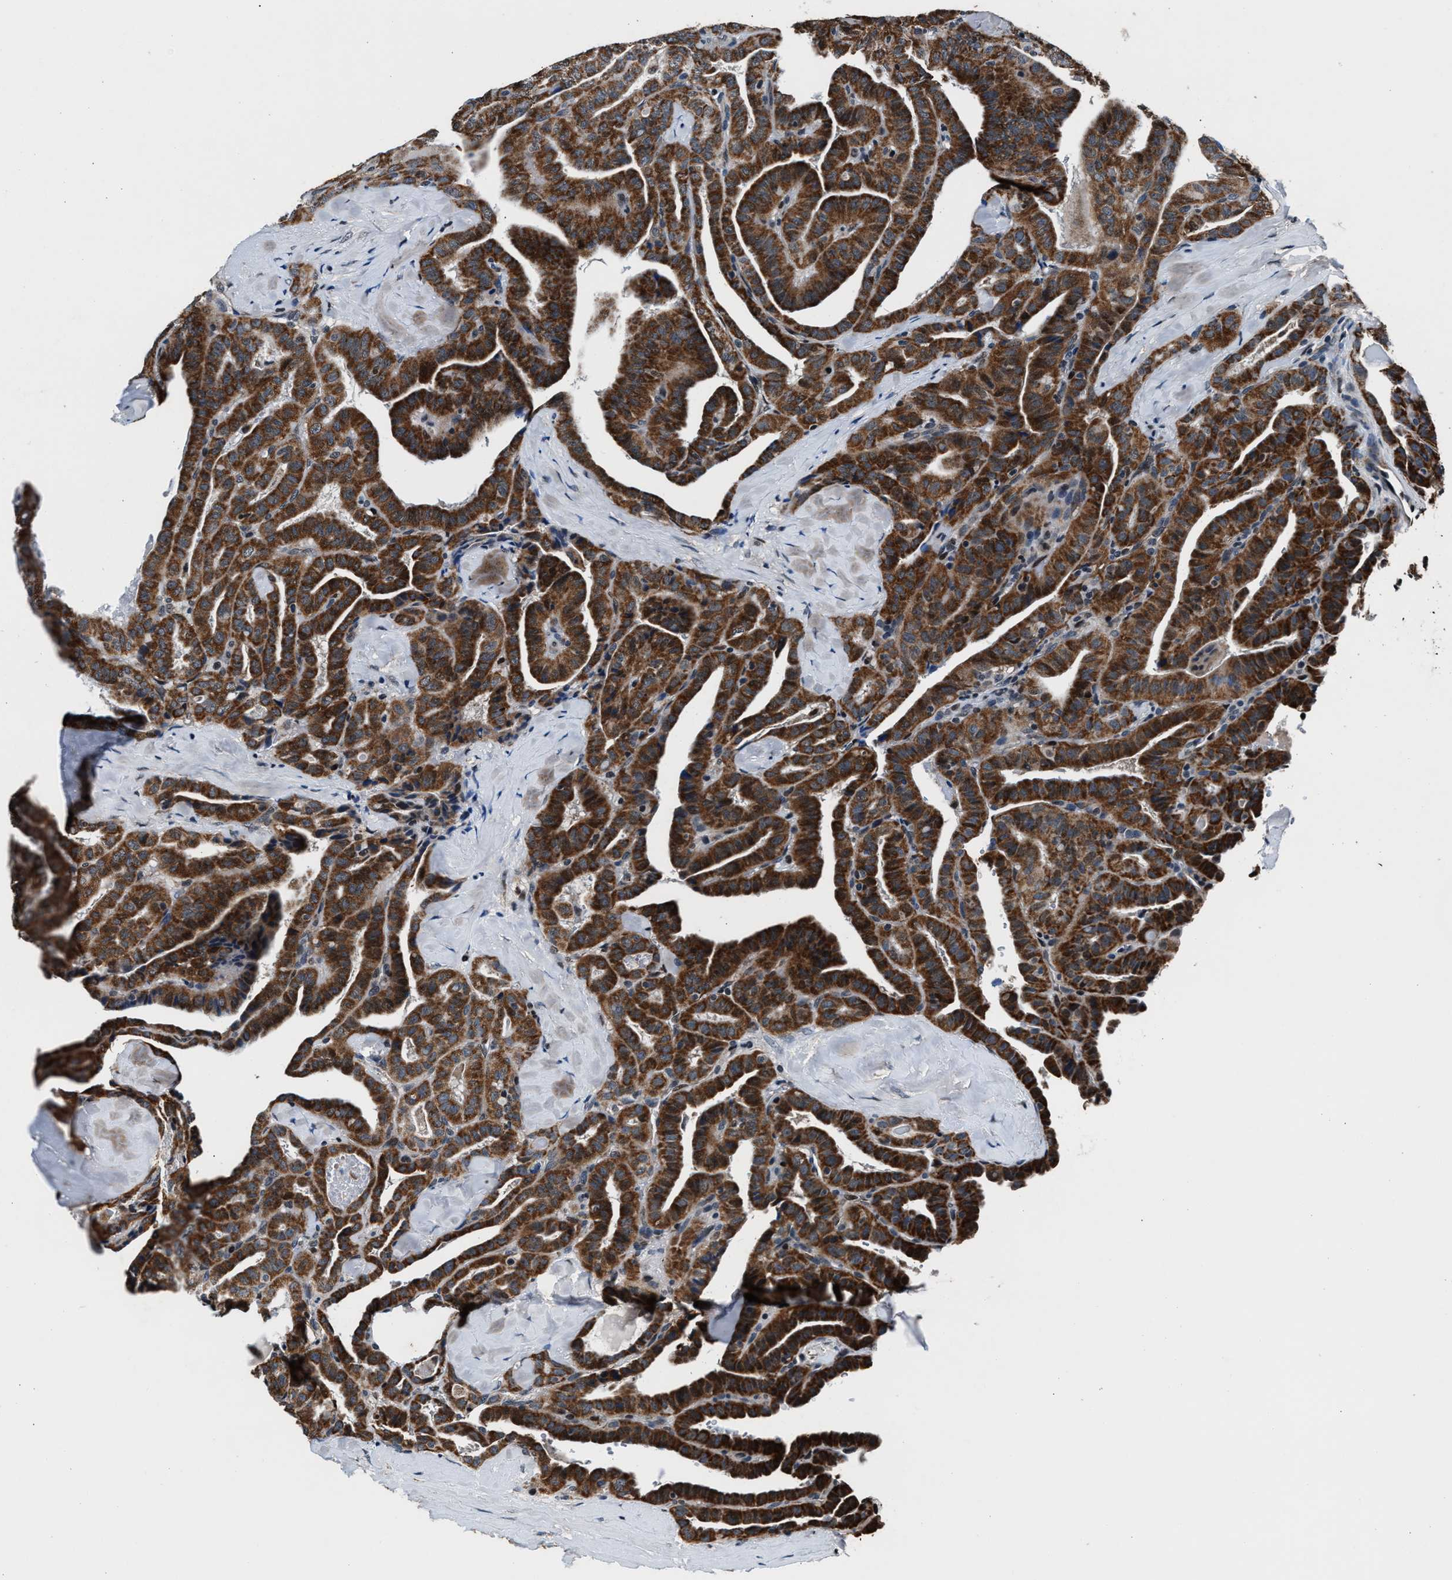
{"staining": {"intensity": "strong", "quantity": ">75%", "location": "cytoplasmic/membranous"}, "tissue": "thyroid cancer", "cell_type": "Tumor cells", "image_type": "cancer", "snomed": [{"axis": "morphology", "description": "Papillary adenocarcinoma, NOS"}, {"axis": "topography", "description": "Thyroid gland"}], "caption": "Immunohistochemical staining of human papillary adenocarcinoma (thyroid) reveals high levels of strong cytoplasmic/membranous expression in approximately >75% of tumor cells.", "gene": "PRRC2B", "patient": {"sex": "male", "age": 77}}